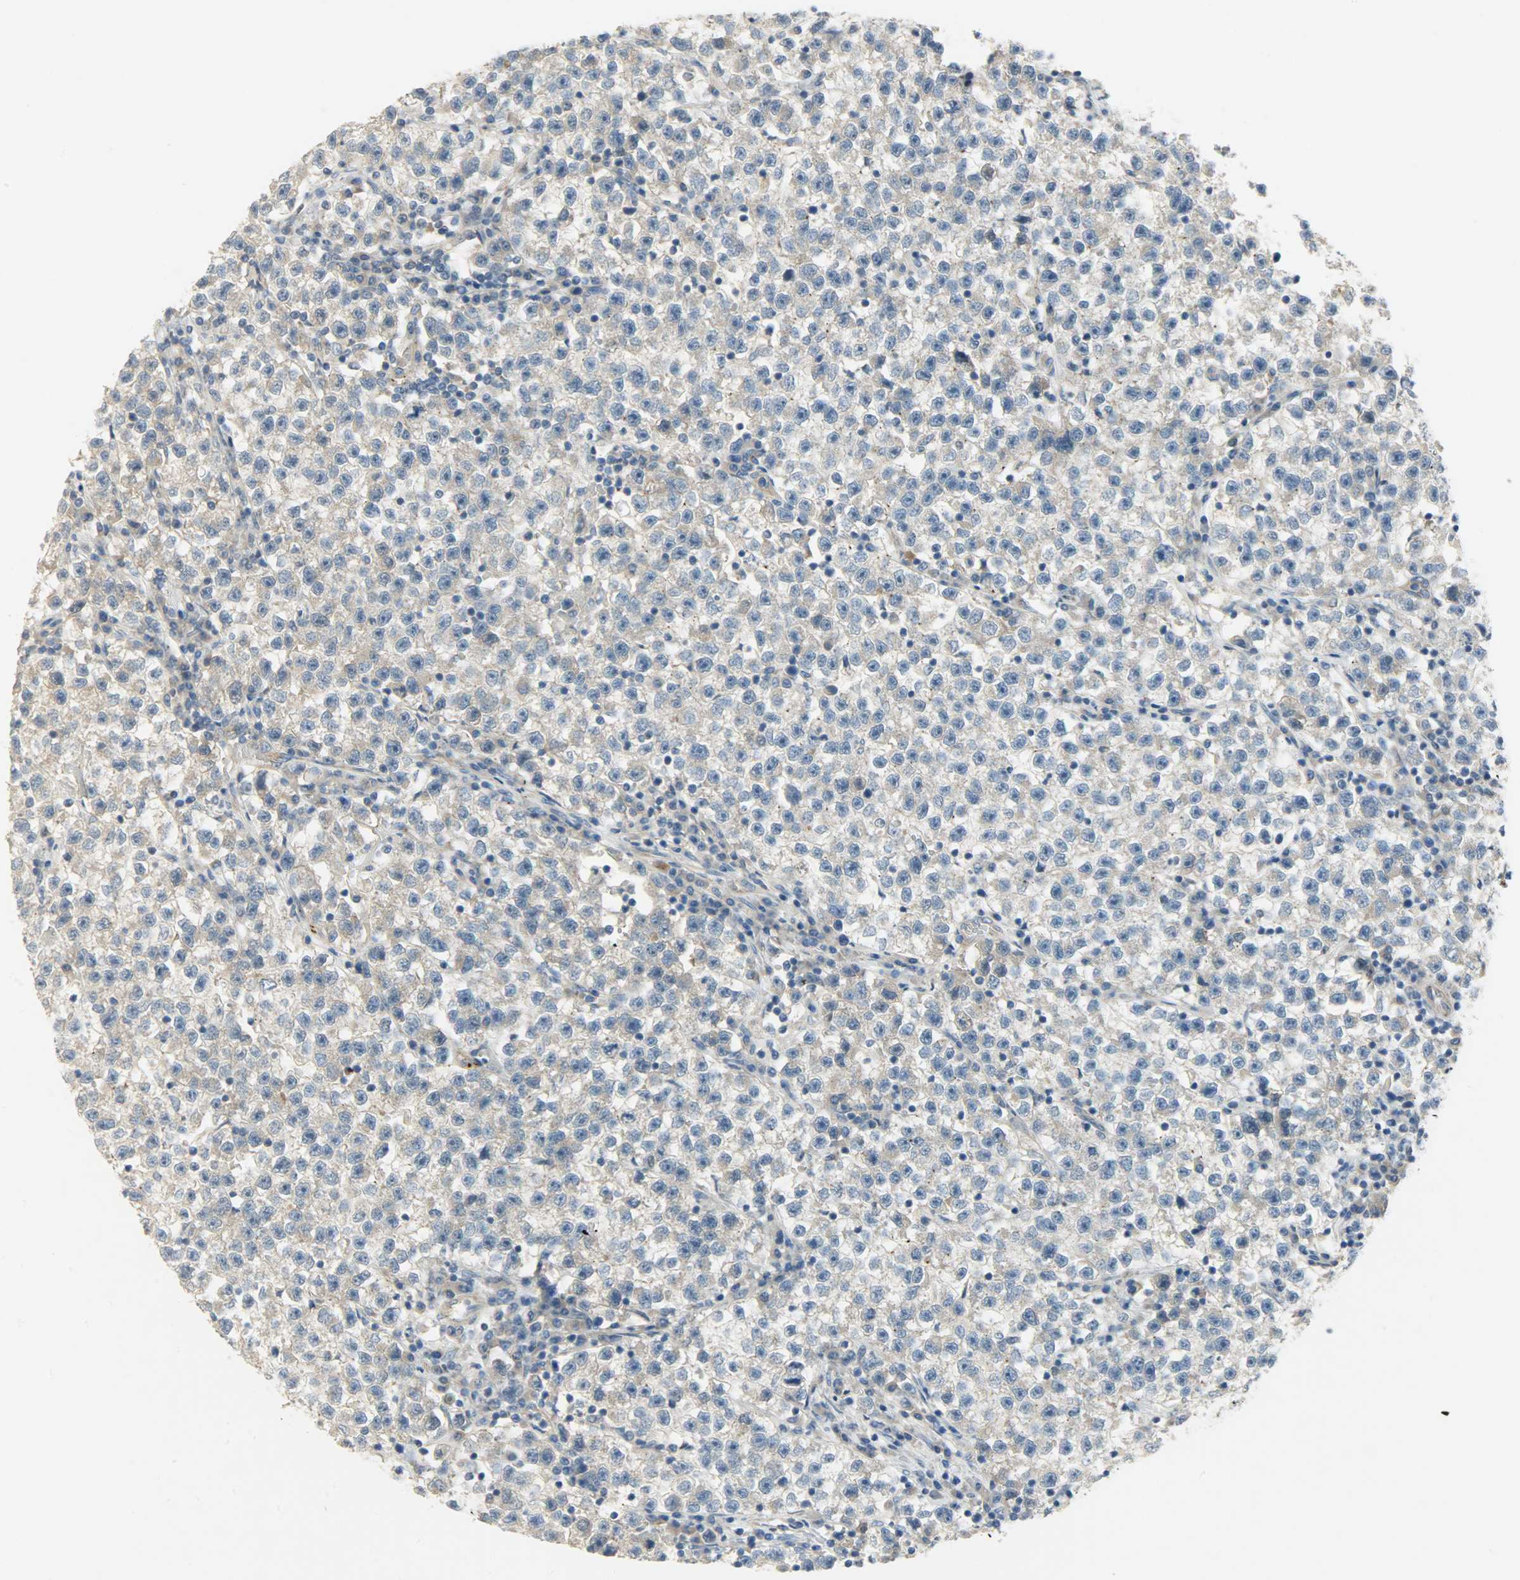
{"staining": {"intensity": "weak", "quantity": ">75%", "location": "cytoplasmic/membranous"}, "tissue": "testis cancer", "cell_type": "Tumor cells", "image_type": "cancer", "snomed": [{"axis": "morphology", "description": "Seminoma, NOS"}, {"axis": "topography", "description": "Testis"}], "caption": "Immunohistochemistry (IHC) of human testis seminoma demonstrates low levels of weak cytoplasmic/membranous expression in approximately >75% of tumor cells. Nuclei are stained in blue.", "gene": "KIAA1217", "patient": {"sex": "male", "age": 22}}